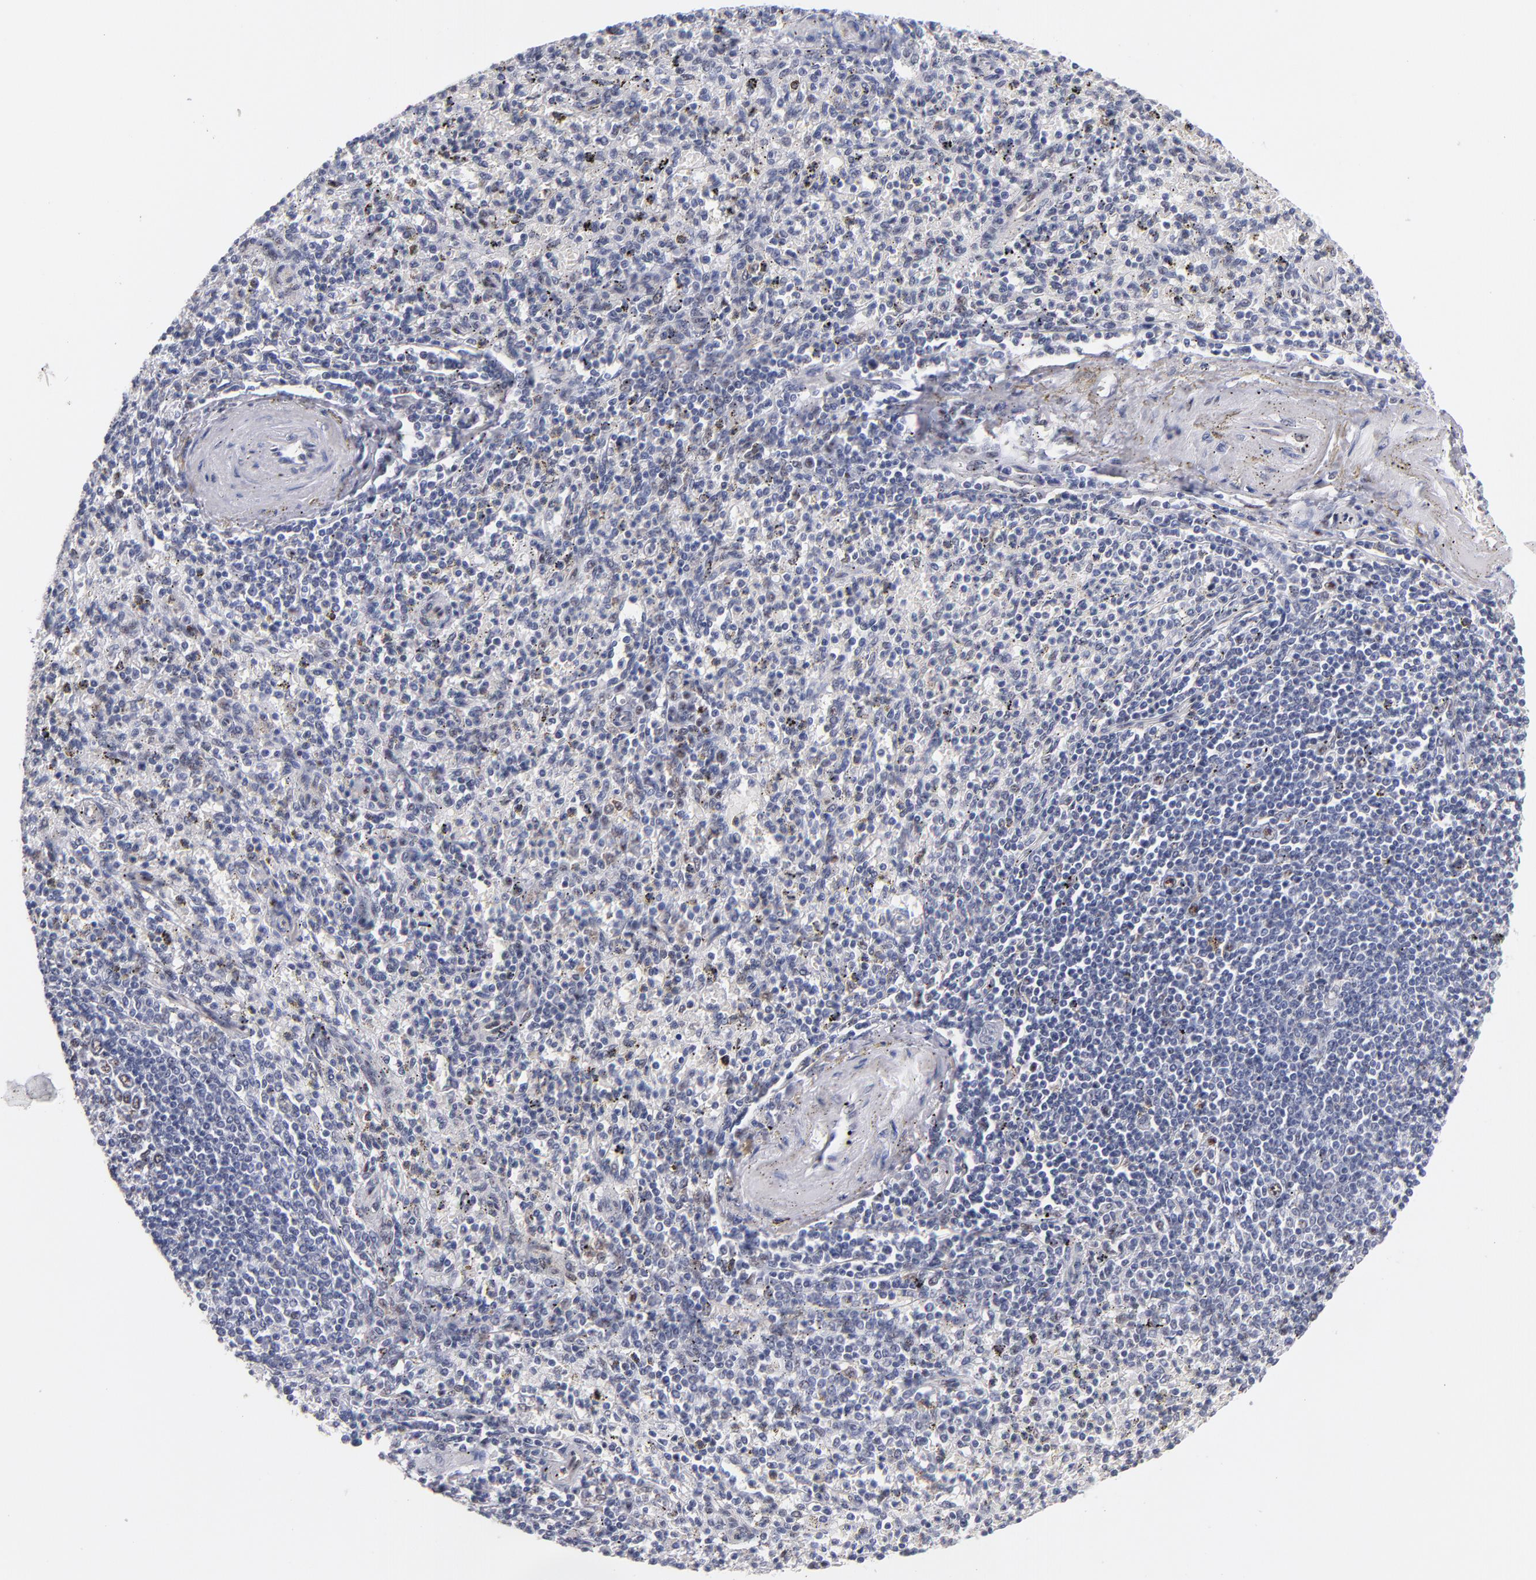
{"staining": {"intensity": "negative", "quantity": "none", "location": "none"}, "tissue": "spleen", "cell_type": "Cells in red pulp", "image_type": "normal", "snomed": [{"axis": "morphology", "description": "Normal tissue, NOS"}, {"axis": "topography", "description": "Spleen"}], "caption": "A photomicrograph of human spleen is negative for staining in cells in red pulp. Nuclei are stained in blue.", "gene": "RAF1", "patient": {"sex": "male", "age": 72}}